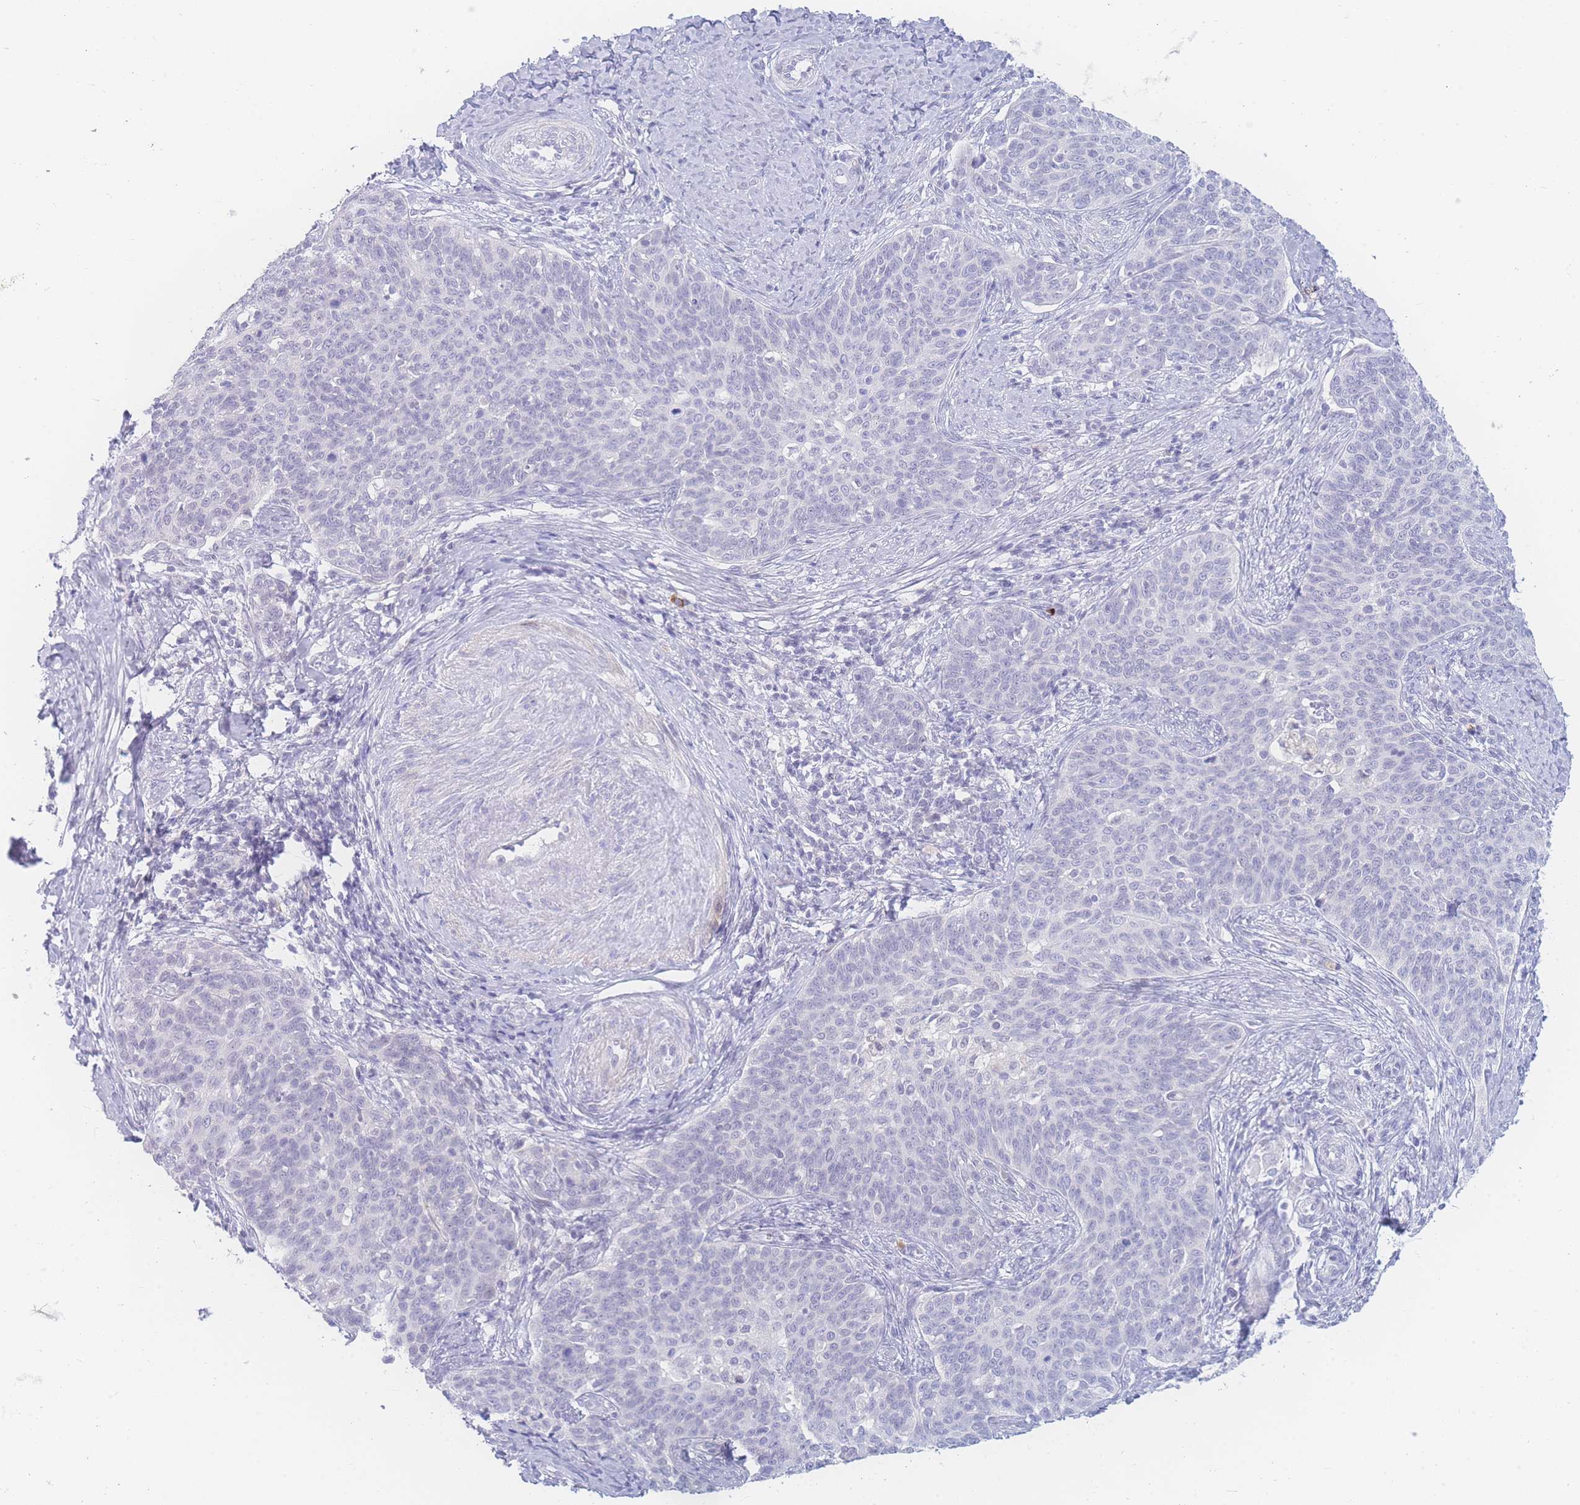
{"staining": {"intensity": "negative", "quantity": "none", "location": "none"}, "tissue": "cervical cancer", "cell_type": "Tumor cells", "image_type": "cancer", "snomed": [{"axis": "morphology", "description": "Squamous cell carcinoma, NOS"}, {"axis": "topography", "description": "Cervix"}], "caption": "An image of human cervical cancer is negative for staining in tumor cells.", "gene": "PRSS22", "patient": {"sex": "female", "age": 39}}